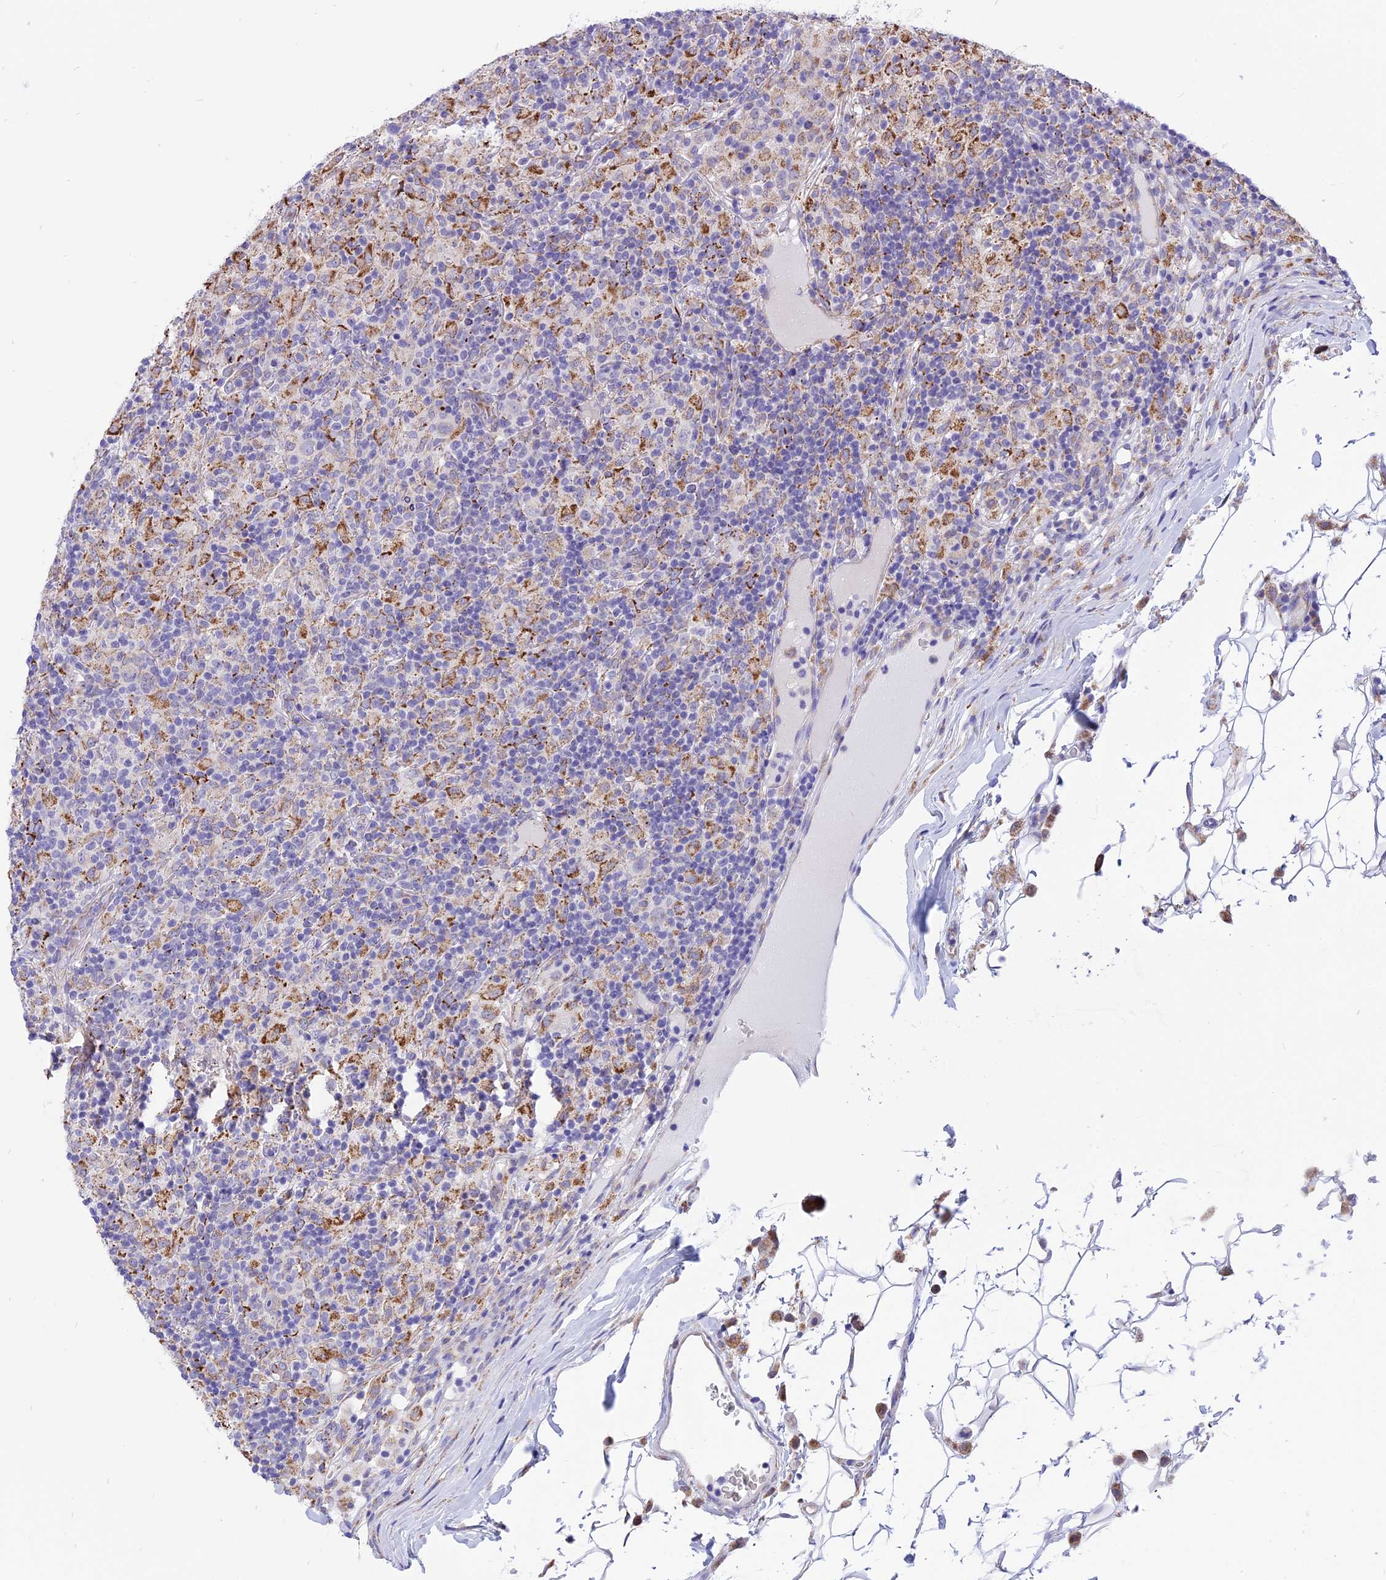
{"staining": {"intensity": "negative", "quantity": "none", "location": "none"}, "tissue": "lymphoma", "cell_type": "Tumor cells", "image_type": "cancer", "snomed": [{"axis": "morphology", "description": "Hodgkin's disease, NOS"}, {"axis": "topography", "description": "Lymph node"}], "caption": "High power microscopy image of an IHC histopathology image of lymphoma, revealing no significant positivity in tumor cells.", "gene": "ARMCX6", "patient": {"sex": "male", "age": 70}}